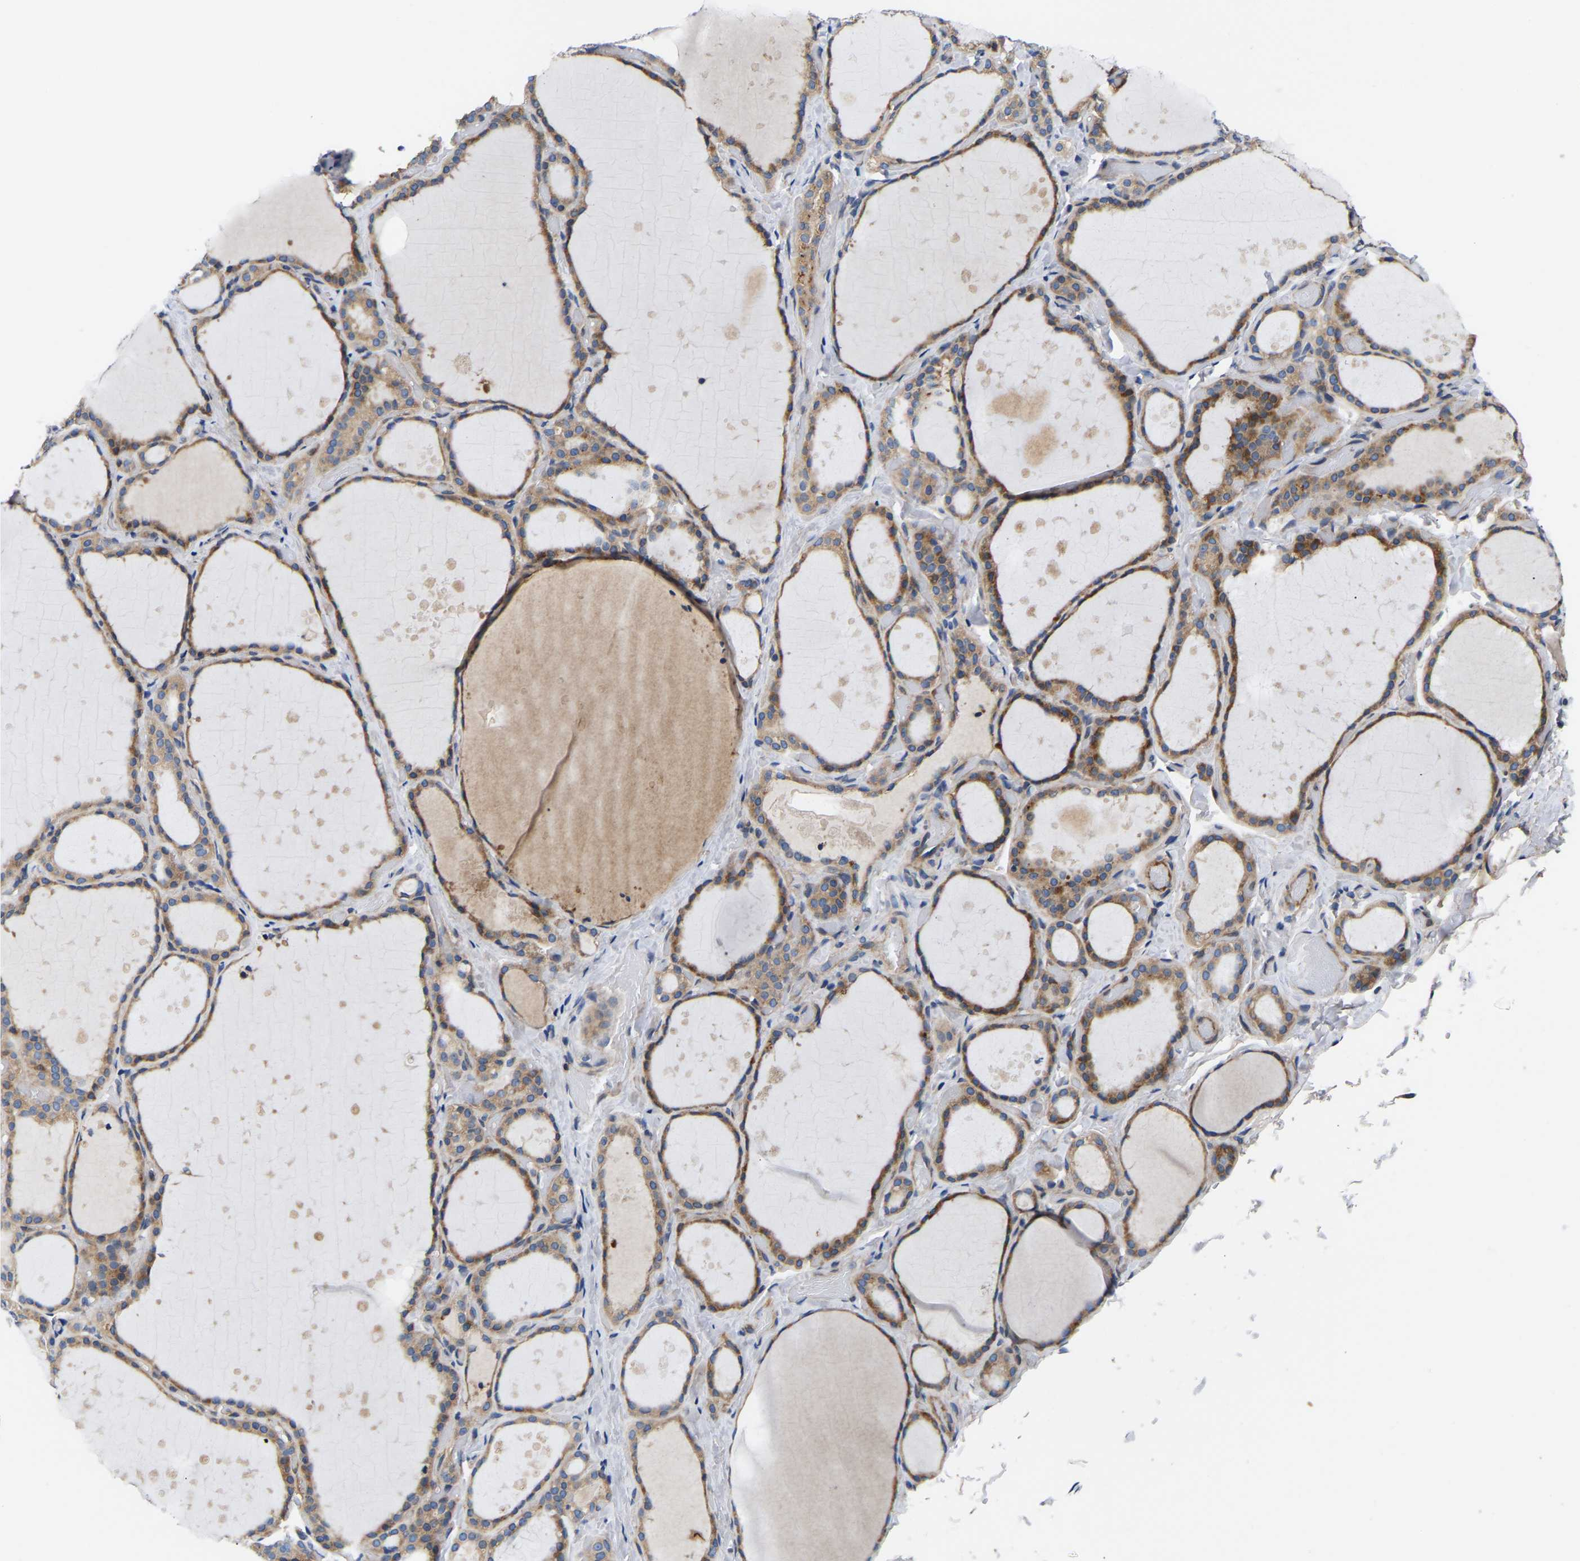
{"staining": {"intensity": "moderate", "quantity": ">75%", "location": "cytoplasmic/membranous"}, "tissue": "thyroid gland", "cell_type": "Glandular cells", "image_type": "normal", "snomed": [{"axis": "morphology", "description": "Normal tissue, NOS"}, {"axis": "topography", "description": "Thyroid gland"}], "caption": "Approximately >75% of glandular cells in unremarkable human thyroid gland display moderate cytoplasmic/membranous protein positivity as visualized by brown immunohistochemical staining.", "gene": "AIMP2", "patient": {"sex": "female", "age": 44}}